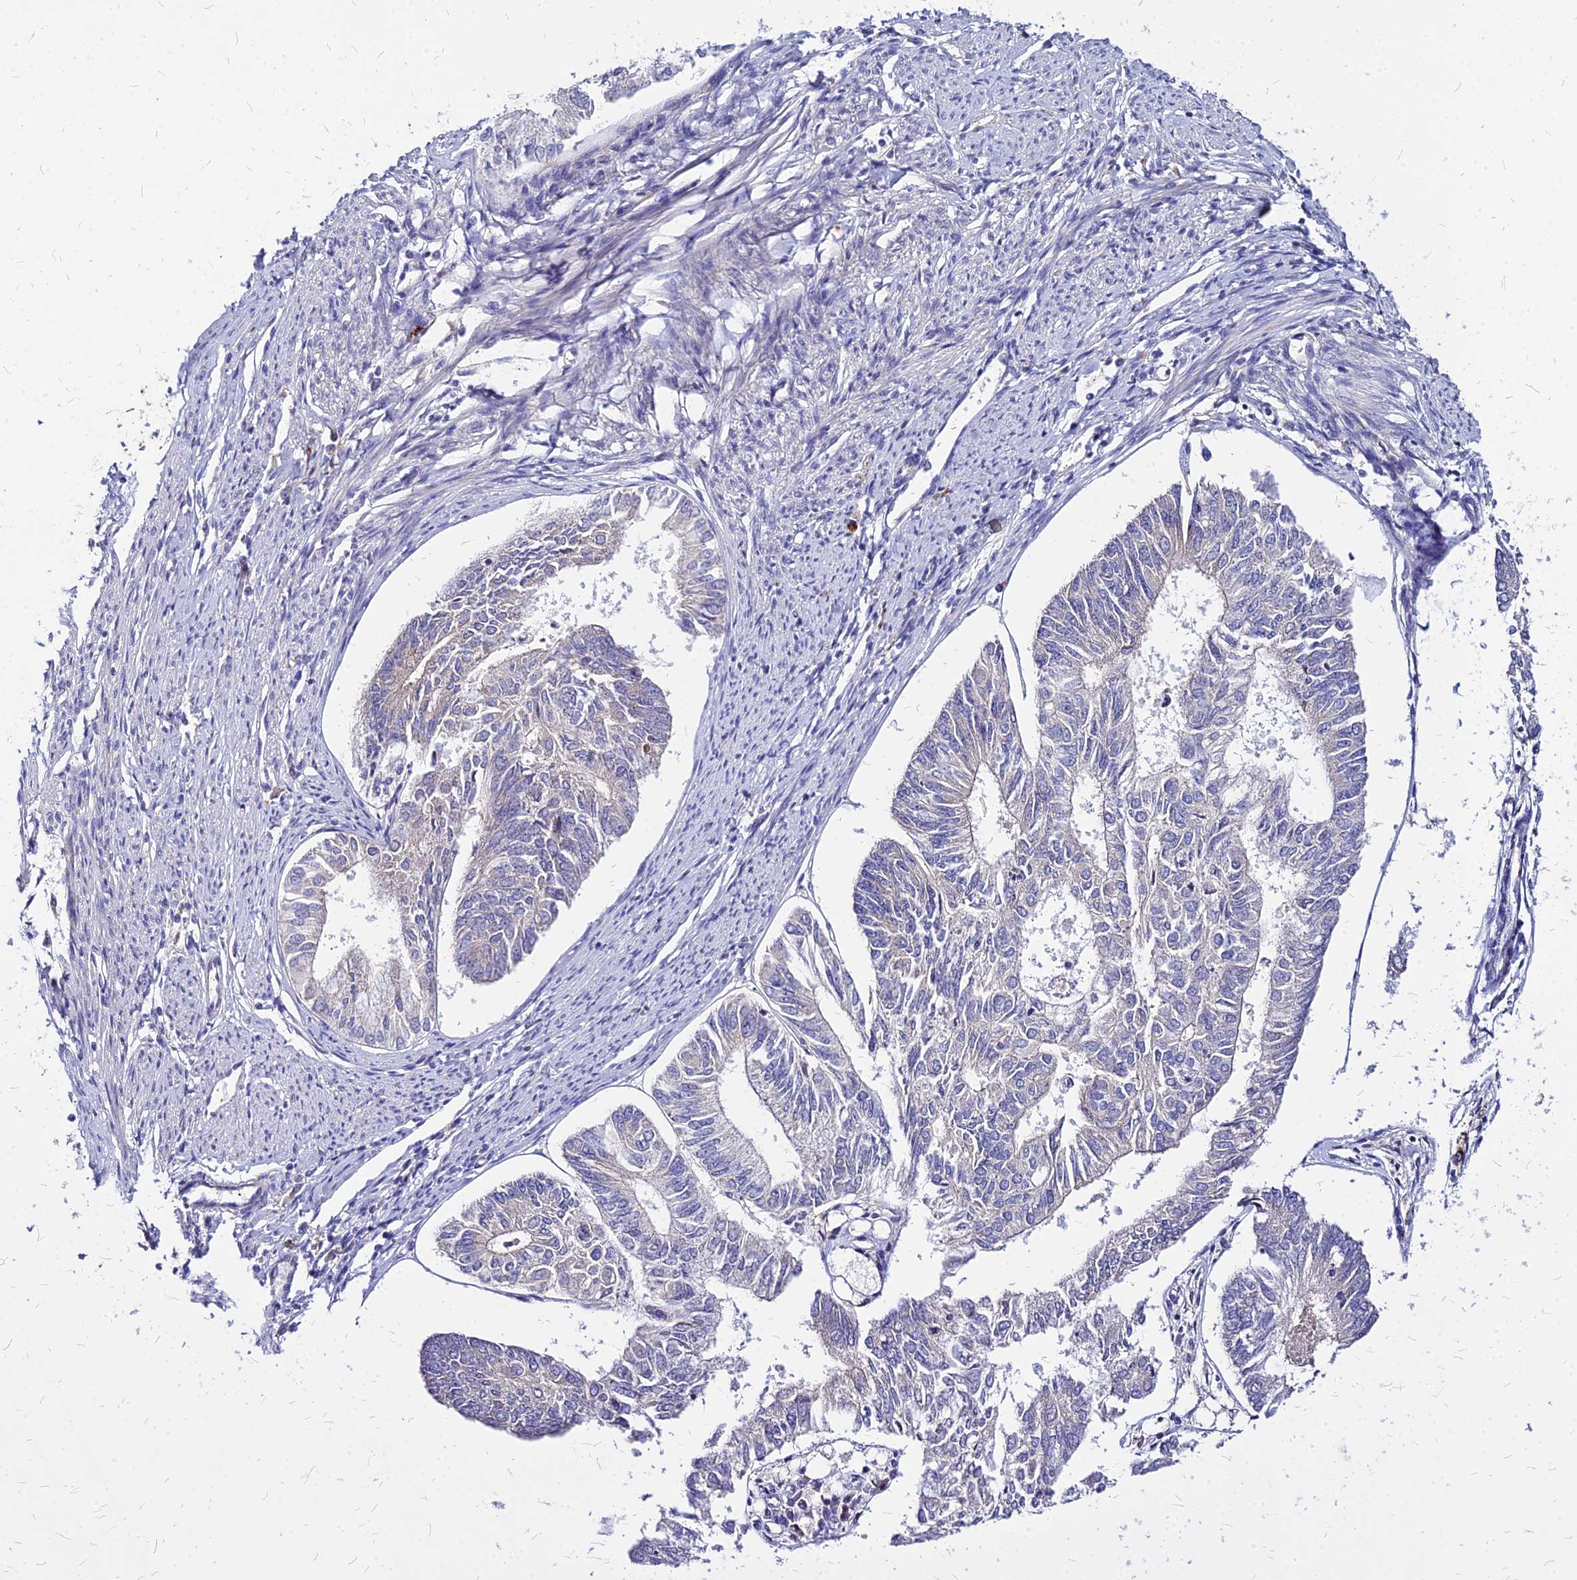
{"staining": {"intensity": "negative", "quantity": "none", "location": "none"}, "tissue": "endometrial cancer", "cell_type": "Tumor cells", "image_type": "cancer", "snomed": [{"axis": "morphology", "description": "Adenocarcinoma, NOS"}, {"axis": "topography", "description": "Endometrium"}], "caption": "An IHC histopathology image of adenocarcinoma (endometrial) is shown. There is no staining in tumor cells of adenocarcinoma (endometrial).", "gene": "COMMD10", "patient": {"sex": "female", "age": 68}}